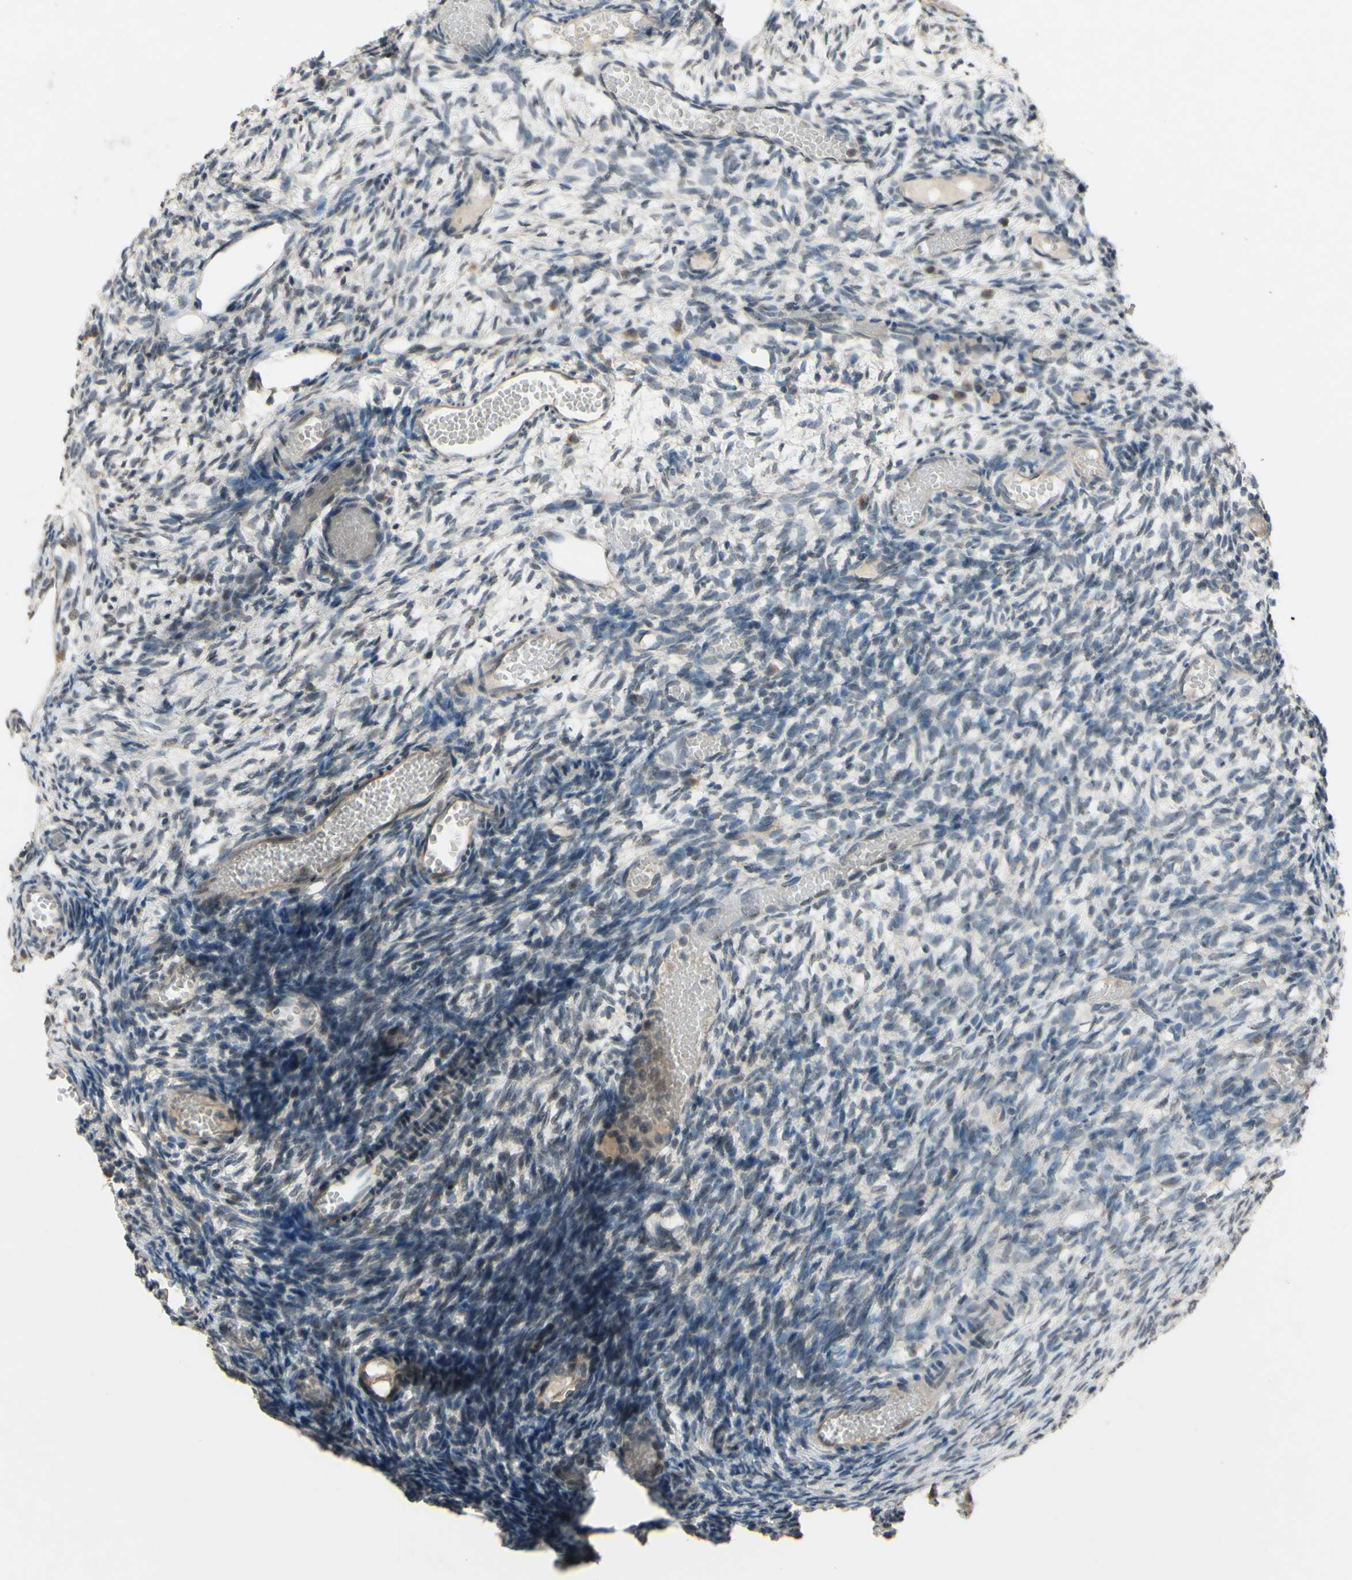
{"staining": {"intensity": "weak", "quantity": "<25%", "location": "cytoplasmic/membranous"}, "tissue": "ovary", "cell_type": "Ovarian stroma cells", "image_type": "normal", "snomed": [{"axis": "morphology", "description": "Normal tissue, NOS"}, {"axis": "topography", "description": "Ovary"}], "caption": "There is no significant staining in ovarian stroma cells of ovary. (IHC, brightfield microscopy, high magnification).", "gene": "CDCP1", "patient": {"sex": "female", "age": 35}}